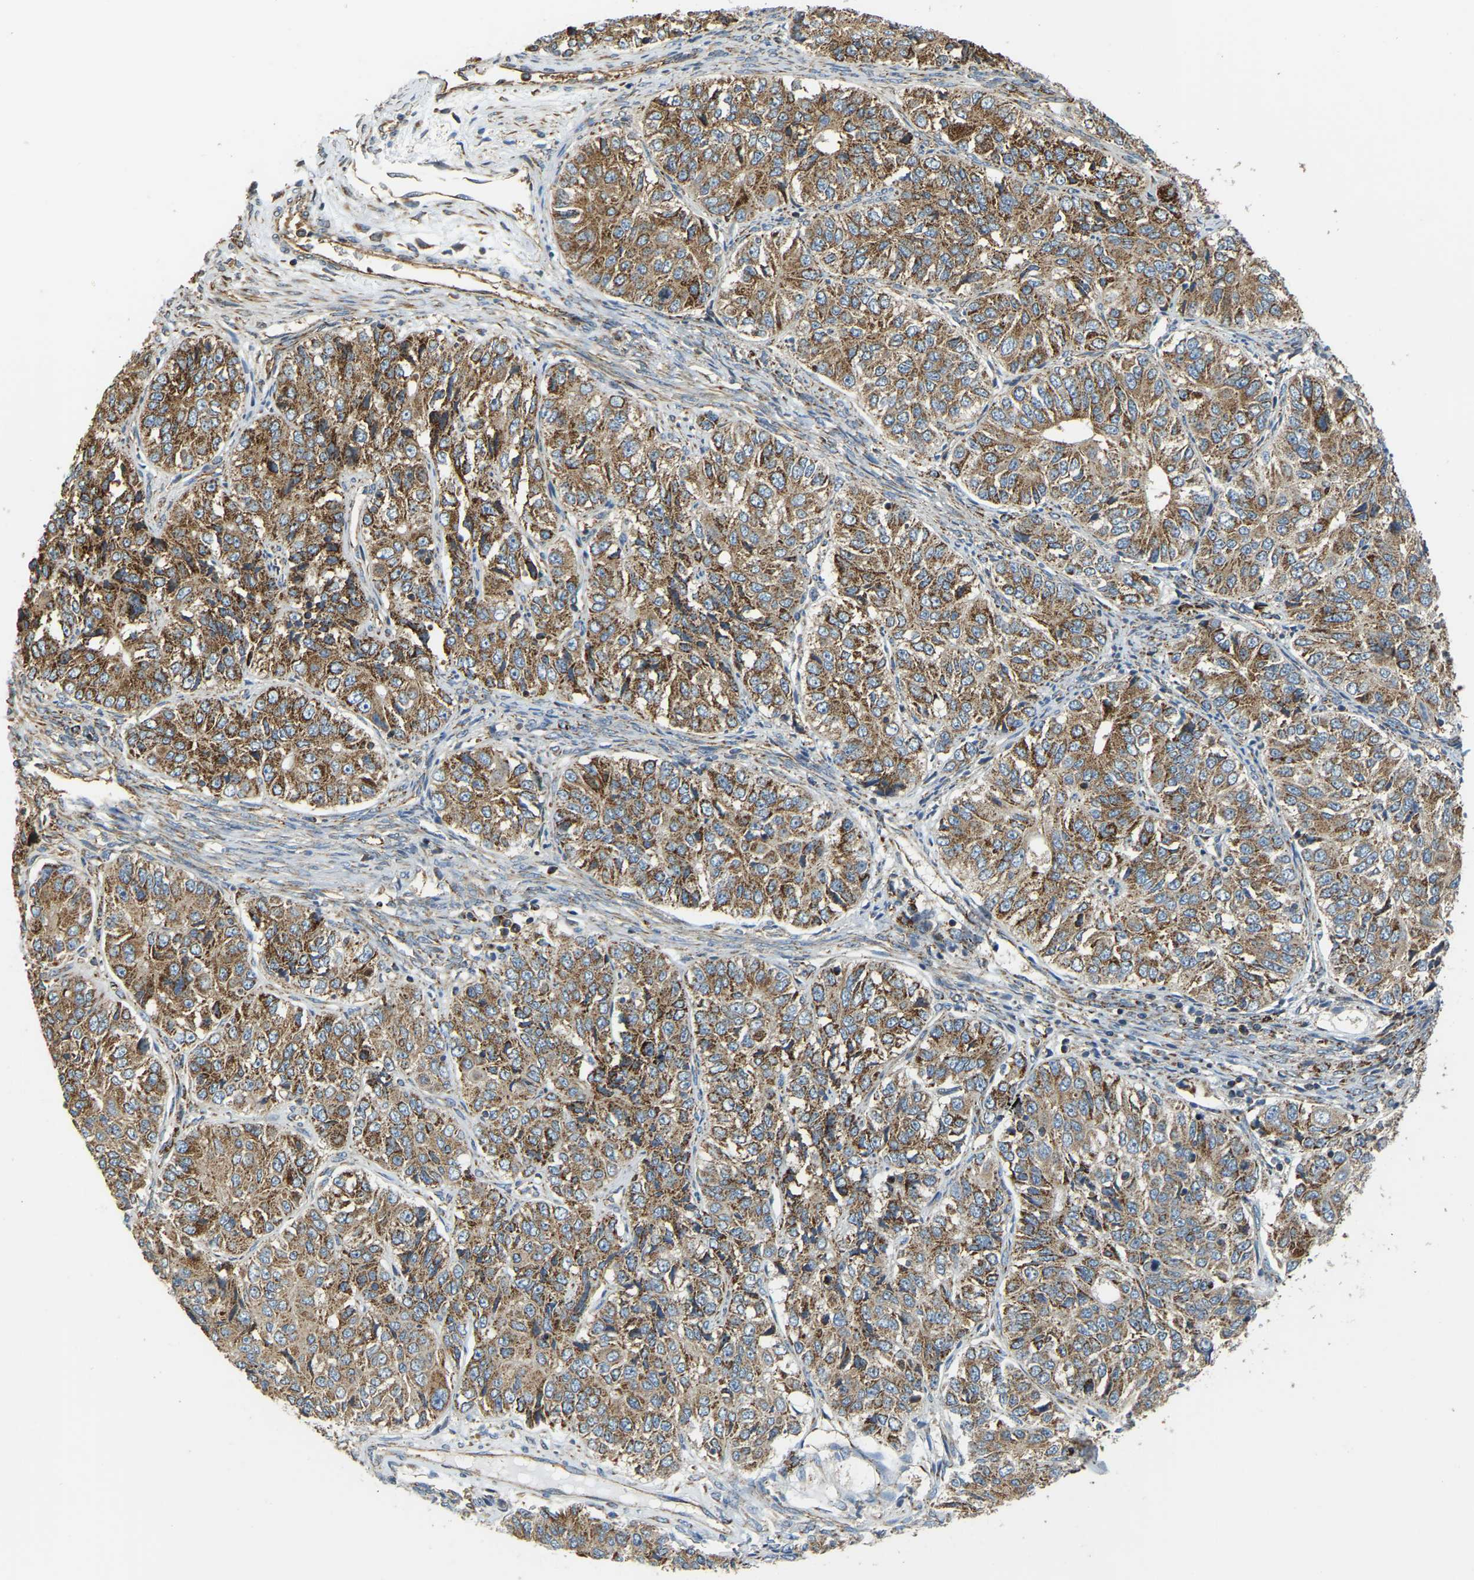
{"staining": {"intensity": "moderate", "quantity": ">75%", "location": "cytoplasmic/membranous"}, "tissue": "ovarian cancer", "cell_type": "Tumor cells", "image_type": "cancer", "snomed": [{"axis": "morphology", "description": "Carcinoma, endometroid"}, {"axis": "topography", "description": "Ovary"}], "caption": "IHC (DAB (3,3'-diaminobenzidine)) staining of endometroid carcinoma (ovarian) displays moderate cytoplasmic/membranous protein staining in about >75% of tumor cells.", "gene": "PSMD7", "patient": {"sex": "female", "age": 51}}